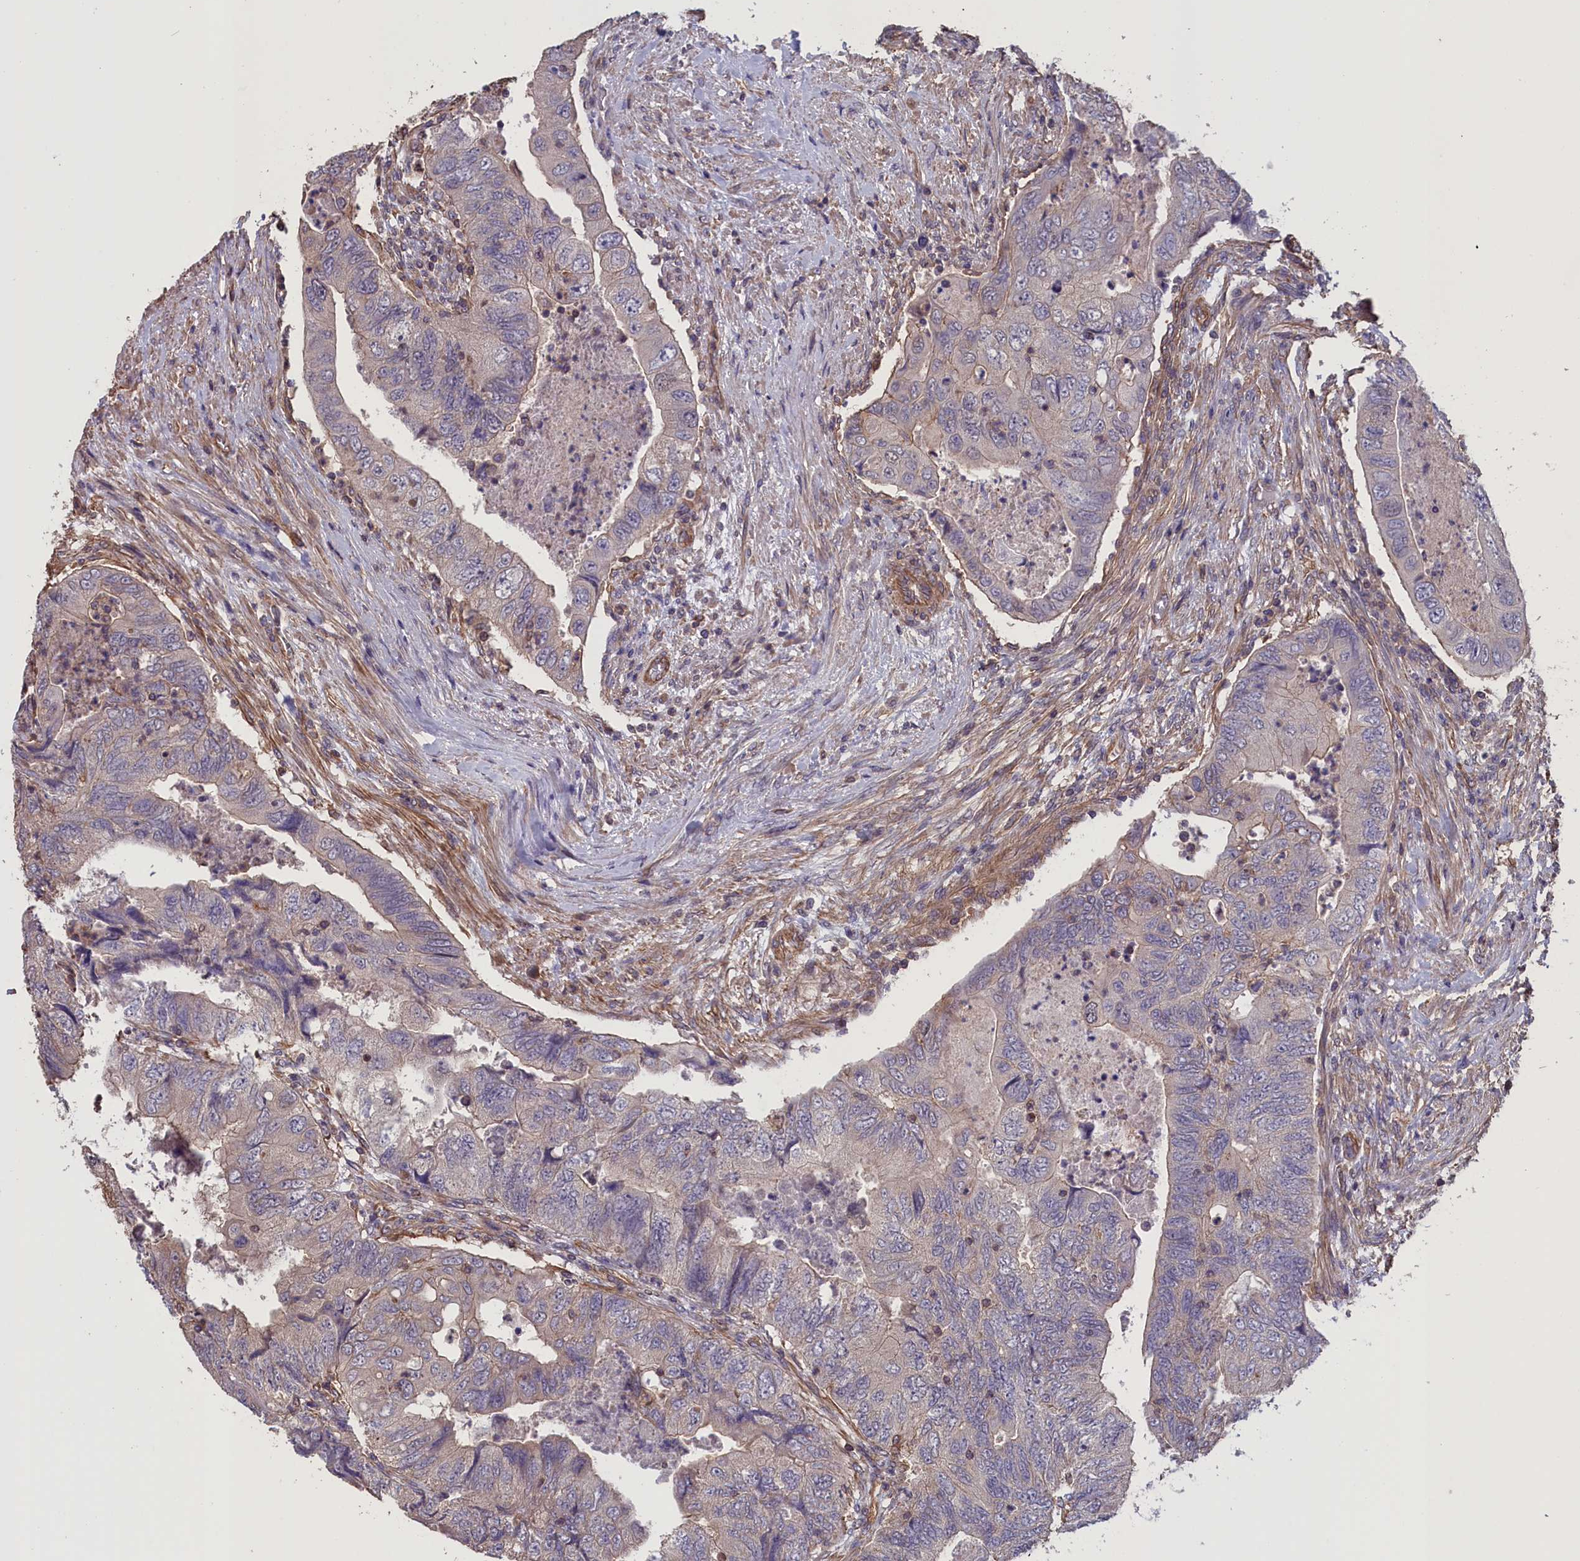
{"staining": {"intensity": "weak", "quantity": "<25%", "location": "cytoplasmic/membranous"}, "tissue": "colorectal cancer", "cell_type": "Tumor cells", "image_type": "cancer", "snomed": [{"axis": "morphology", "description": "Adenocarcinoma, NOS"}, {"axis": "topography", "description": "Rectum"}], "caption": "This is a micrograph of immunohistochemistry staining of colorectal cancer (adenocarcinoma), which shows no expression in tumor cells.", "gene": "DAPK3", "patient": {"sex": "male", "age": 63}}